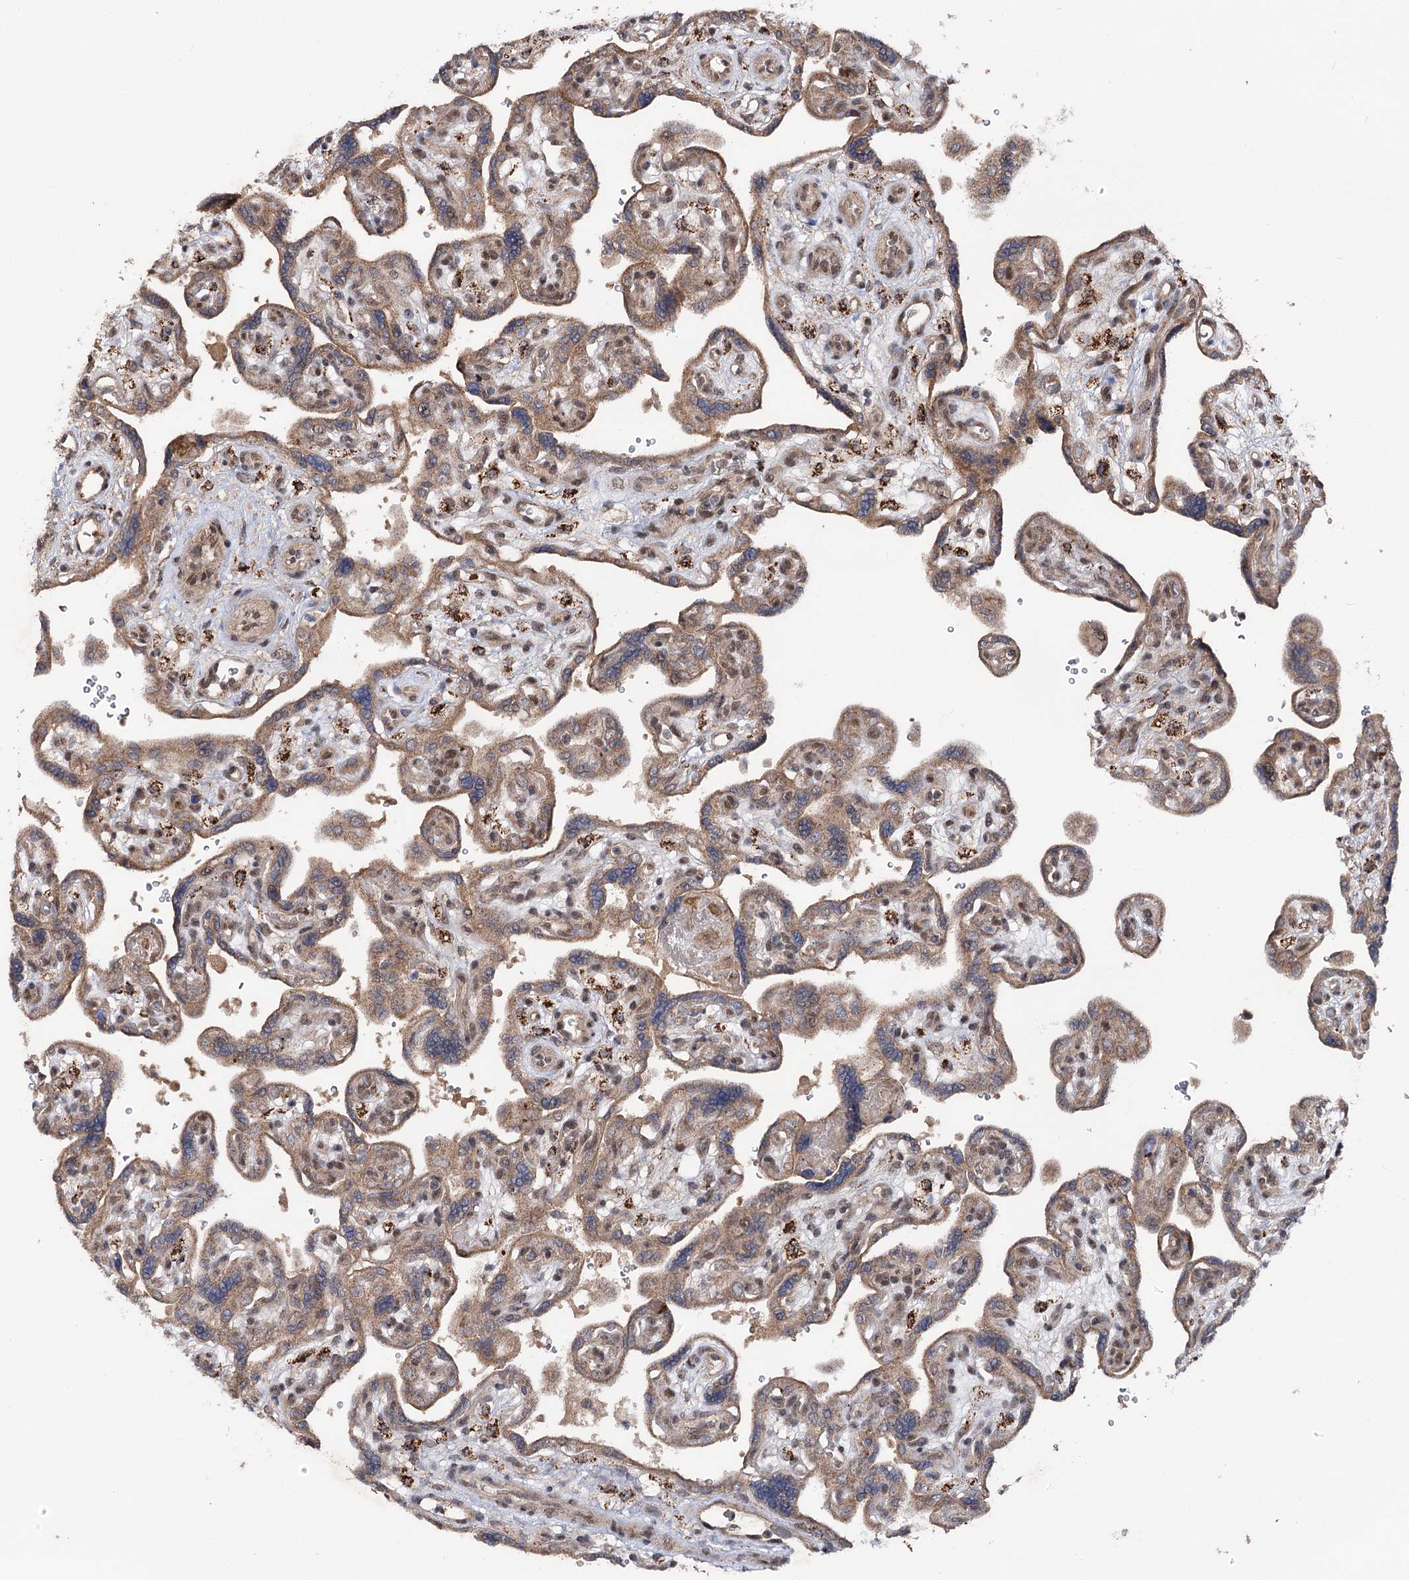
{"staining": {"intensity": "moderate", "quantity": ">75%", "location": "cytoplasmic/membranous"}, "tissue": "placenta", "cell_type": "Trophoblastic cells", "image_type": "normal", "snomed": [{"axis": "morphology", "description": "Normal tissue, NOS"}, {"axis": "topography", "description": "Placenta"}], "caption": "This histopathology image reveals IHC staining of unremarkable placenta, with medium moderate cytoplasmic/membranous positivity in about >75% of trophoblastic cells.", "gene": "MSANTD2", "patient": {"sex": "female", "age": 39}}